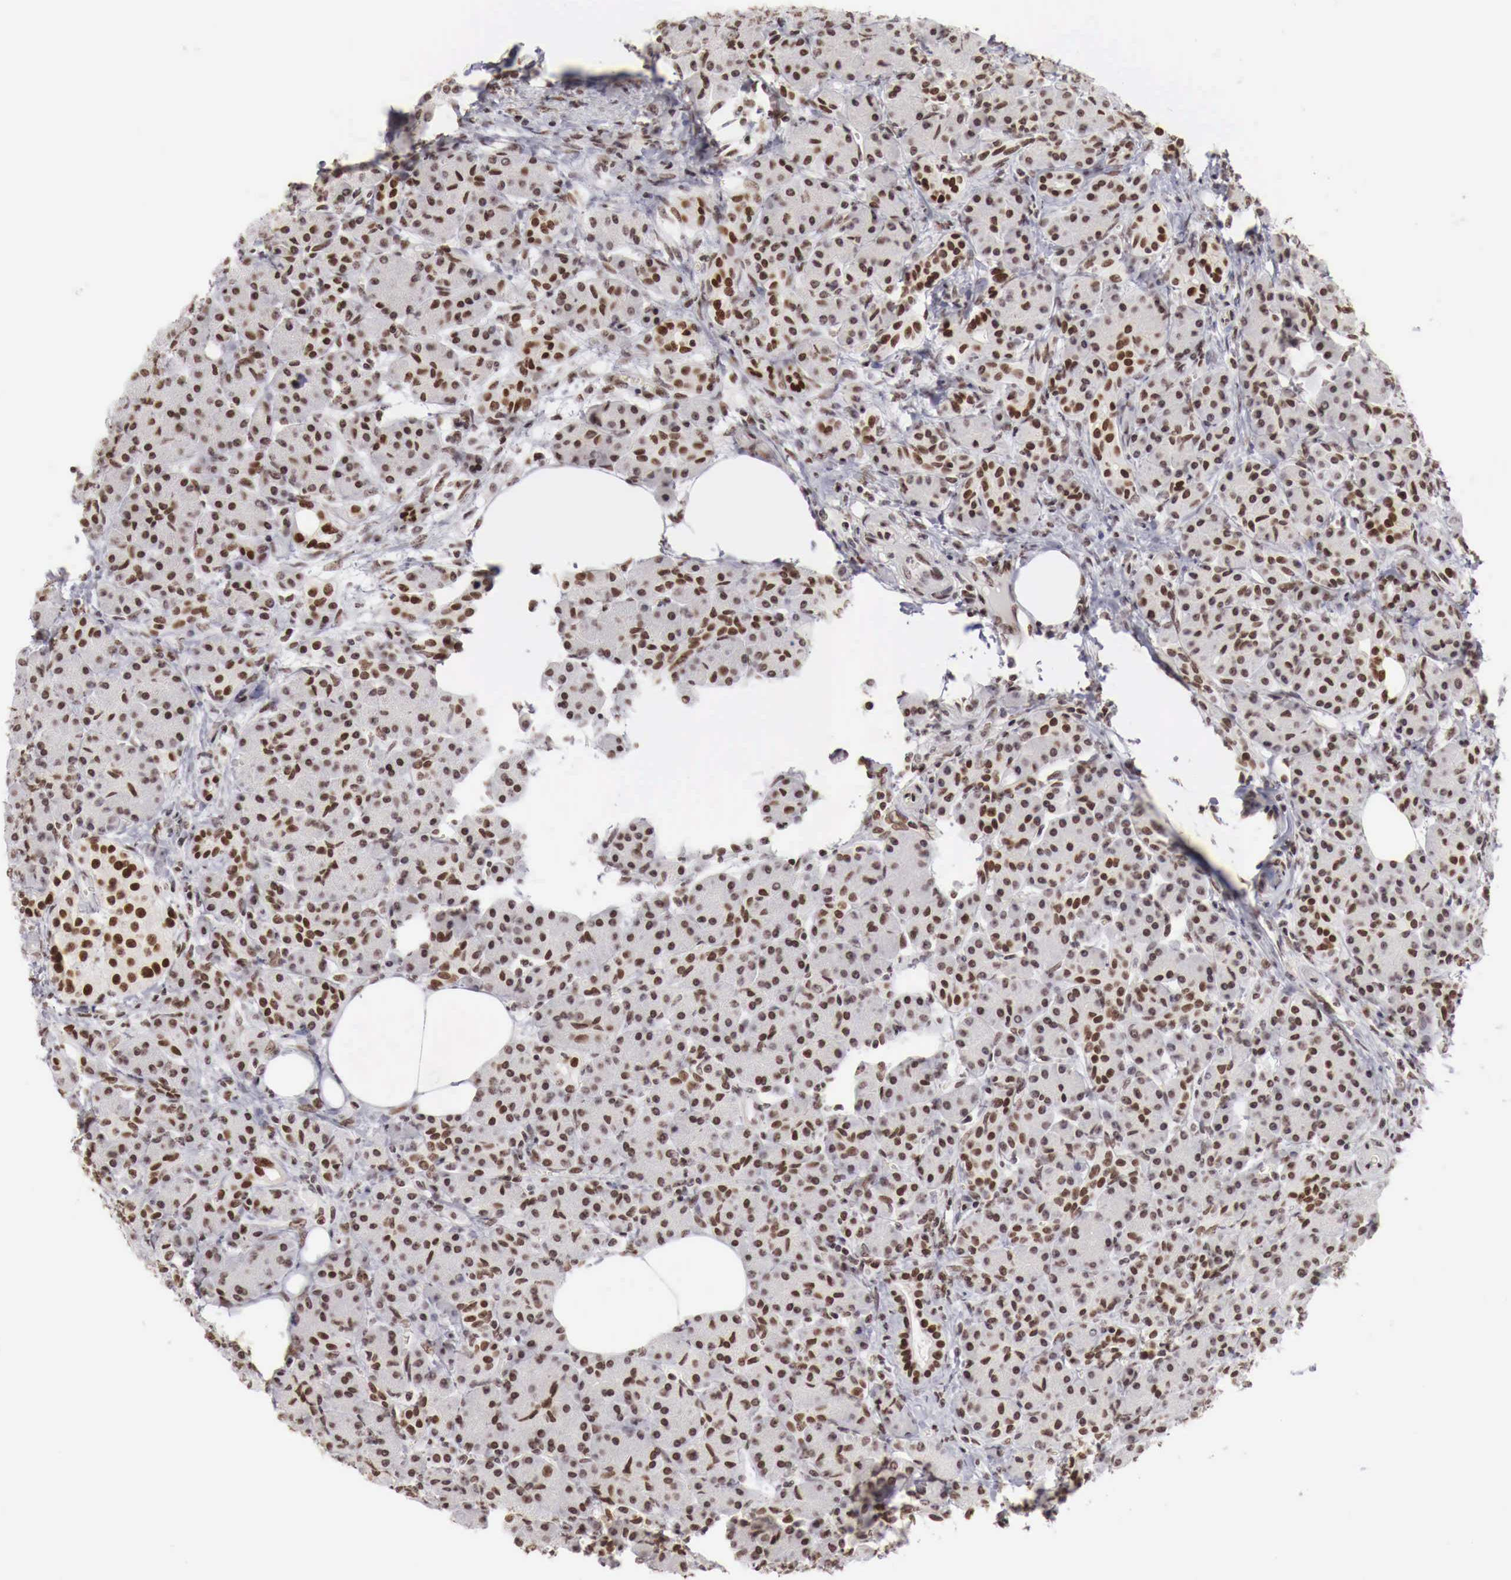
{"staining": {"intensity": "strong", "quantity": "25%-75%", "location": "nuclear"}, "tissue": "pancreas", "cell_type": "Exocrine glandular cells", "image_type": "normal", "snomed": [{"axis": "morphology", "description": "Normal tissue, NOS"}, {"axis": "topography", "description": "Pancreas"}], "caption": "Brown immunohistochemical staining in unremarkable human pancreas reveals strong nuclear staining in approximately 25%-75% of exocrine glandular cells.", "gene": "PHF14", "patient": {"sex": "female", "age": 73}}